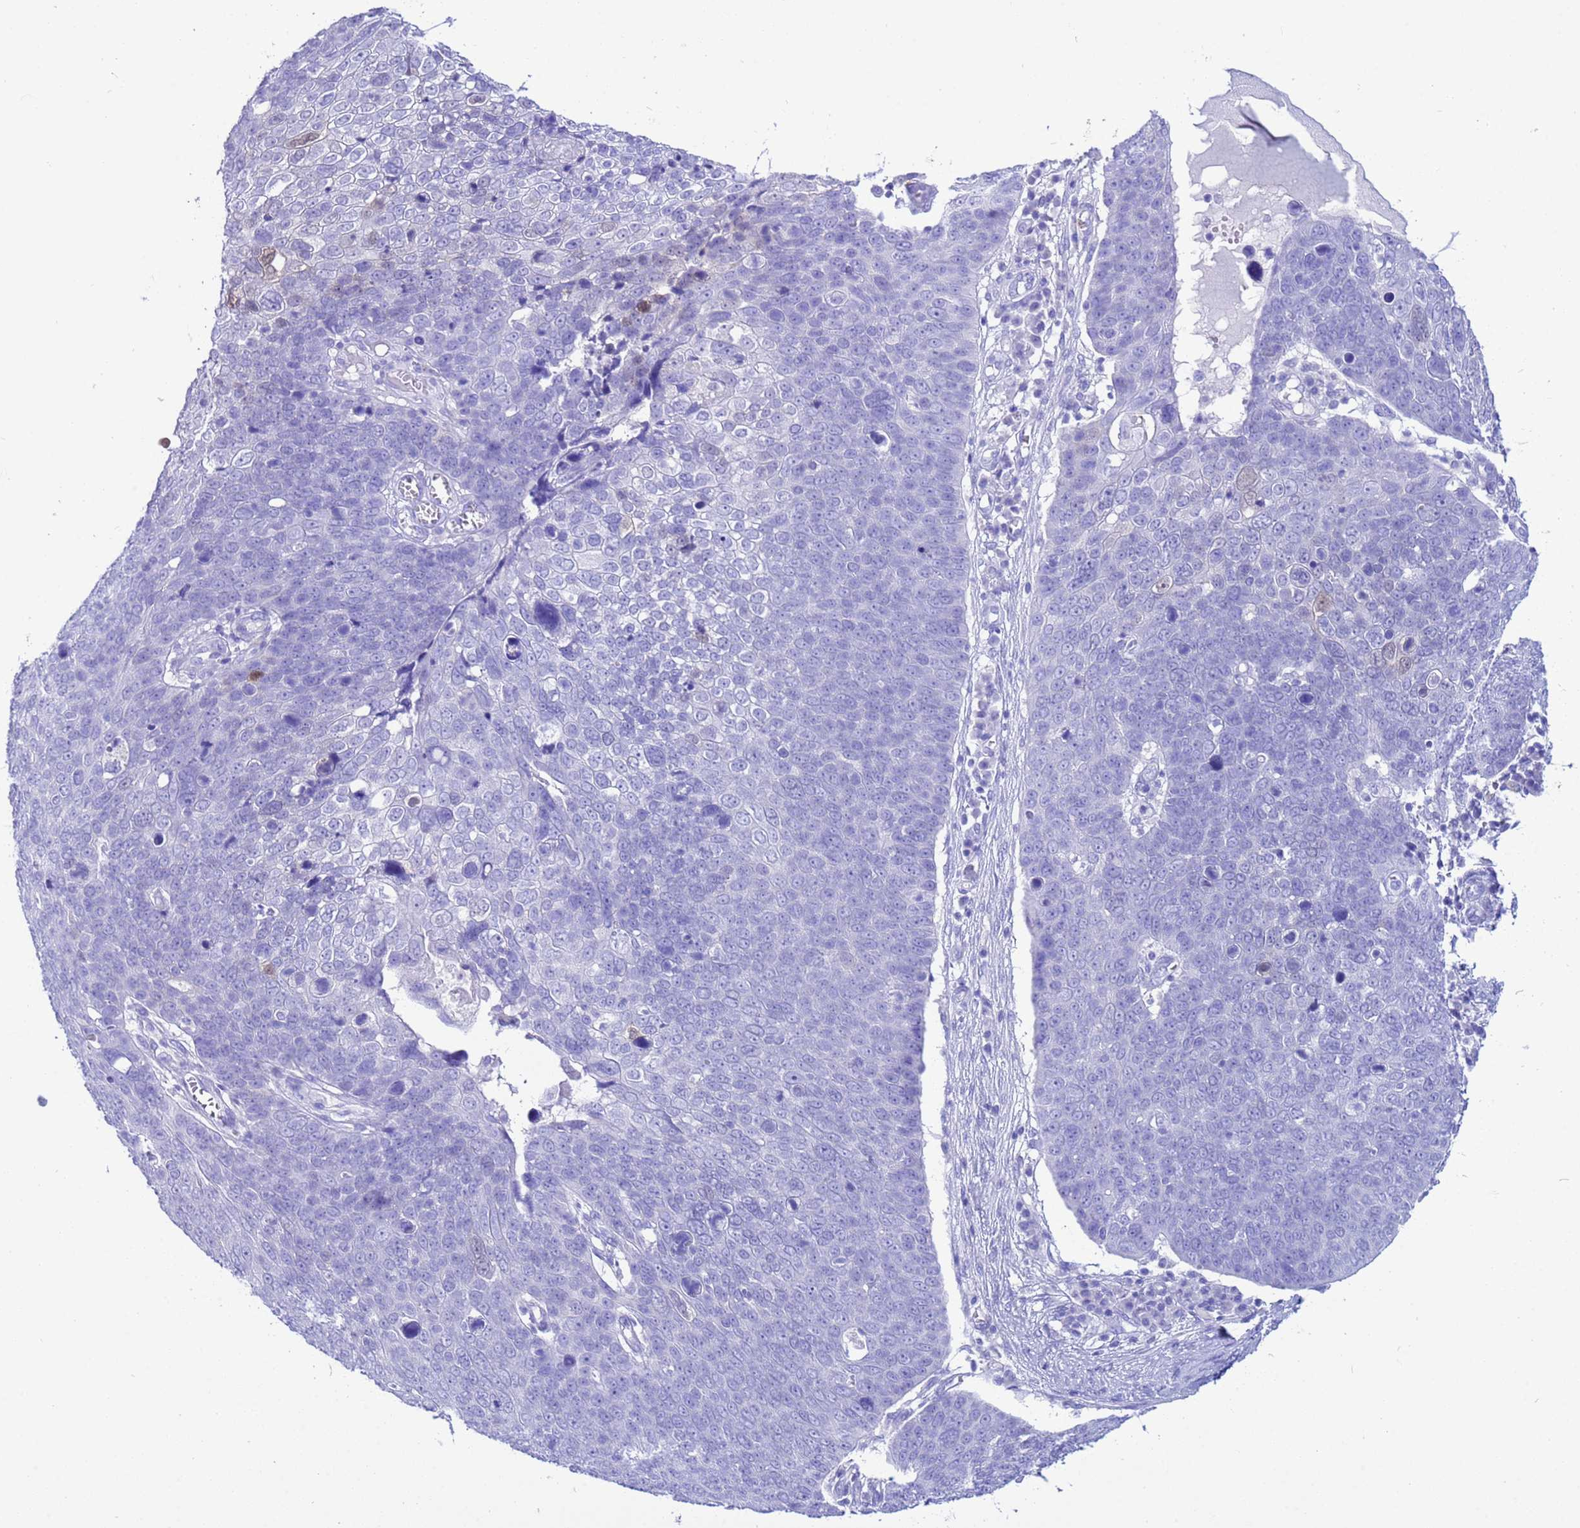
{"staining": {"intensity": "negative", "quantity": "none", "location": "none"}, "tissue": "skin cancer", "cell_type": "Tumor cells", "image_type": "cancer", "snomed": [{"axis": "morphology", "description": "Squamous cell carcinoma, NOS"}, {"axis": "topography", "description": "Skin"}], "caption": "Immunohistochemistry histopathology image of neoplastic tissue: skin squamous cell carcinoma stained with DAB exhibits no significant protein expression in tumor cells.", "gene": "AKR1C2", "patient": {"sex": "male", "age": 71}}